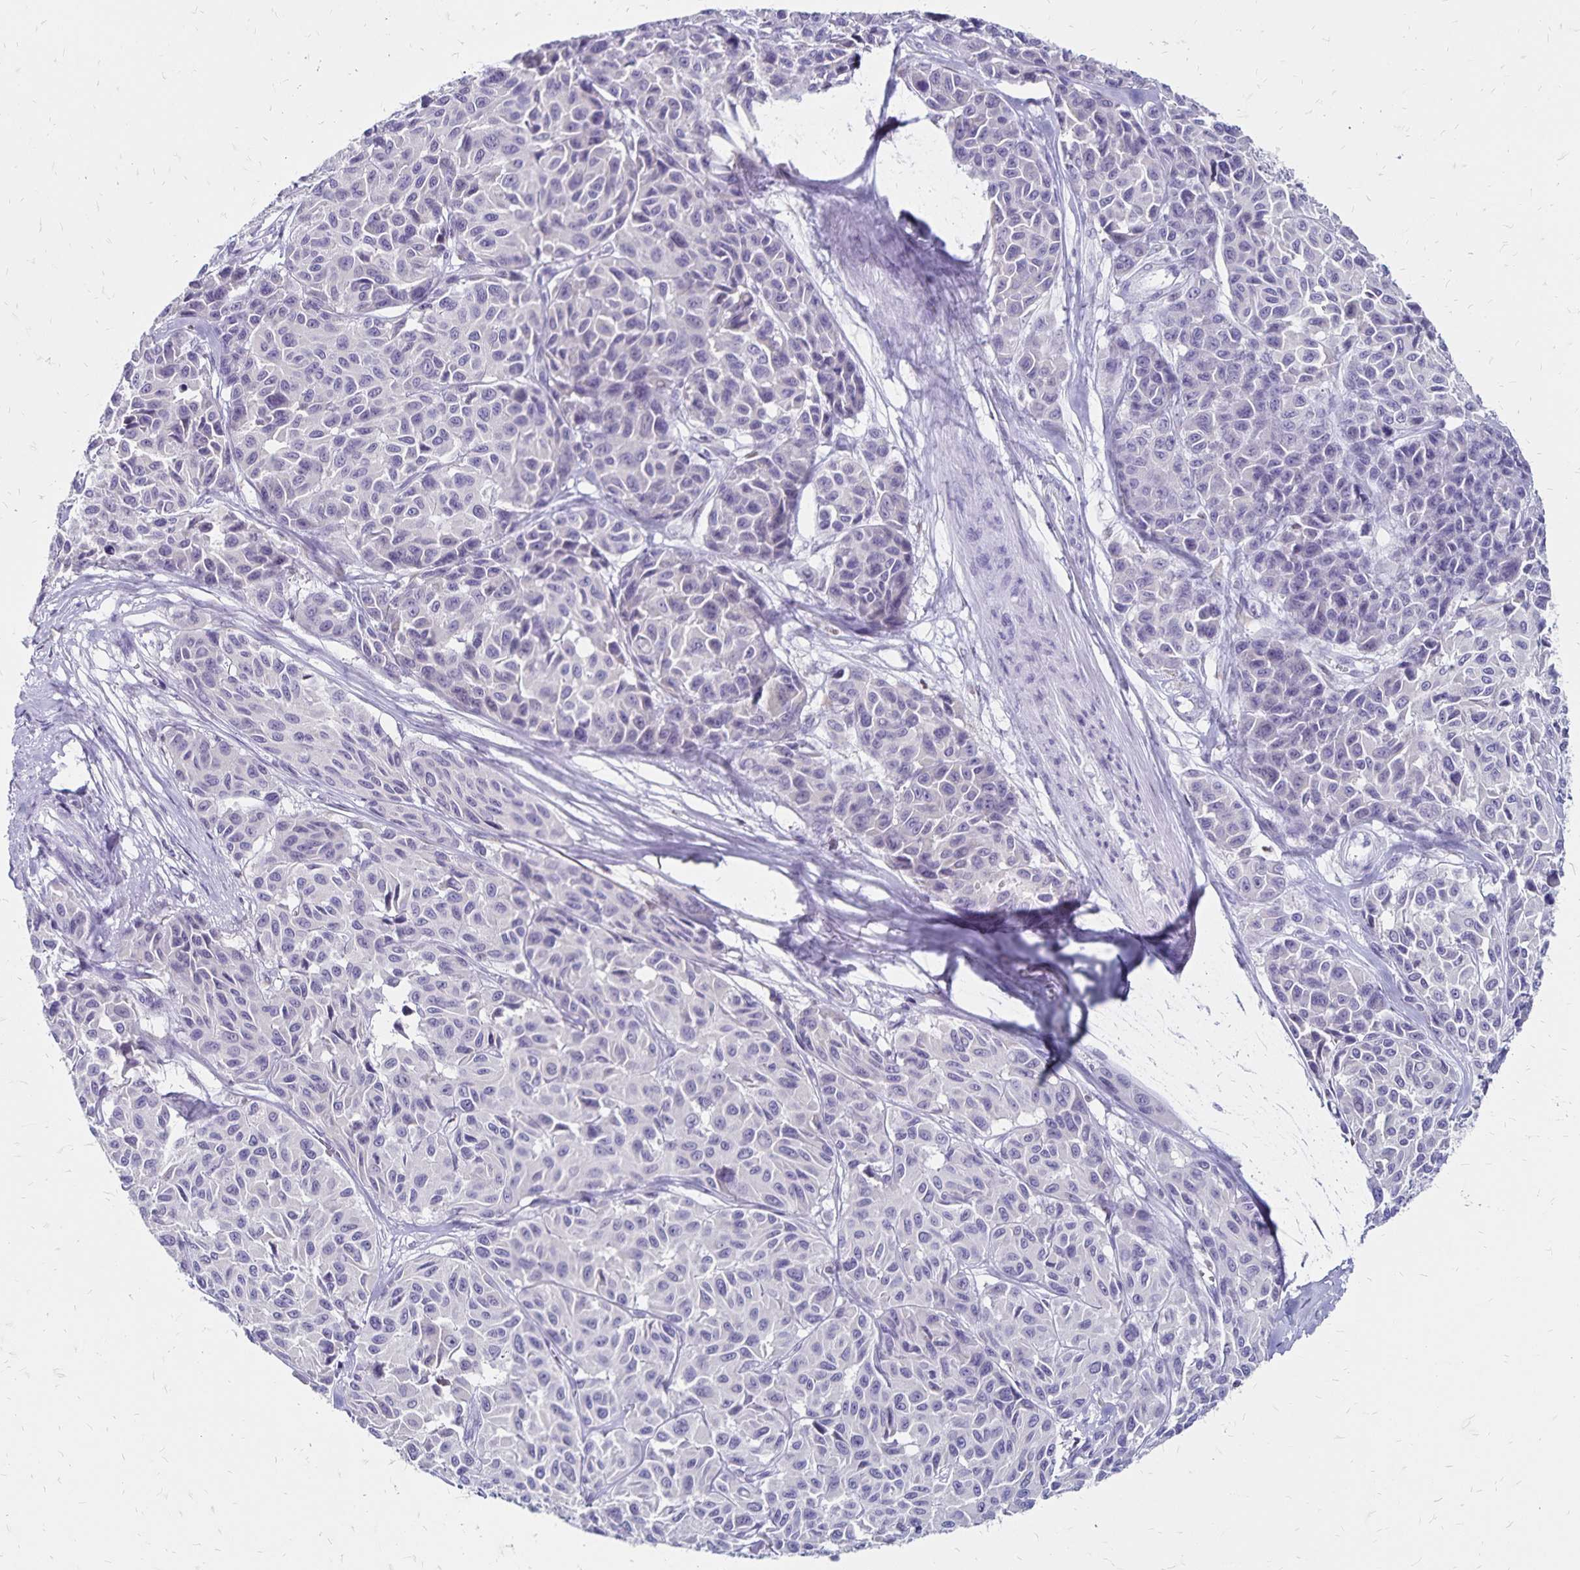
{"staining": {"intensity": "negative", "quantity": "none", "location": "none"}, "tissue": "melanoma", "cell_type": "Tumor cells", "image_type": "cancer", "snomed": [{"axis": "morphology", "description": "Malignant melanoma, NOS"}, {"axis": "topography", "description": "Skin"}], "caption": "Immunohistochemistry (IHC) micrograph of melanoma stained for a protein (brown), which exhibits no positivity in tumor cells.", "gene": "IKZF1", "patient": {"sex": "female", "age": 66}}